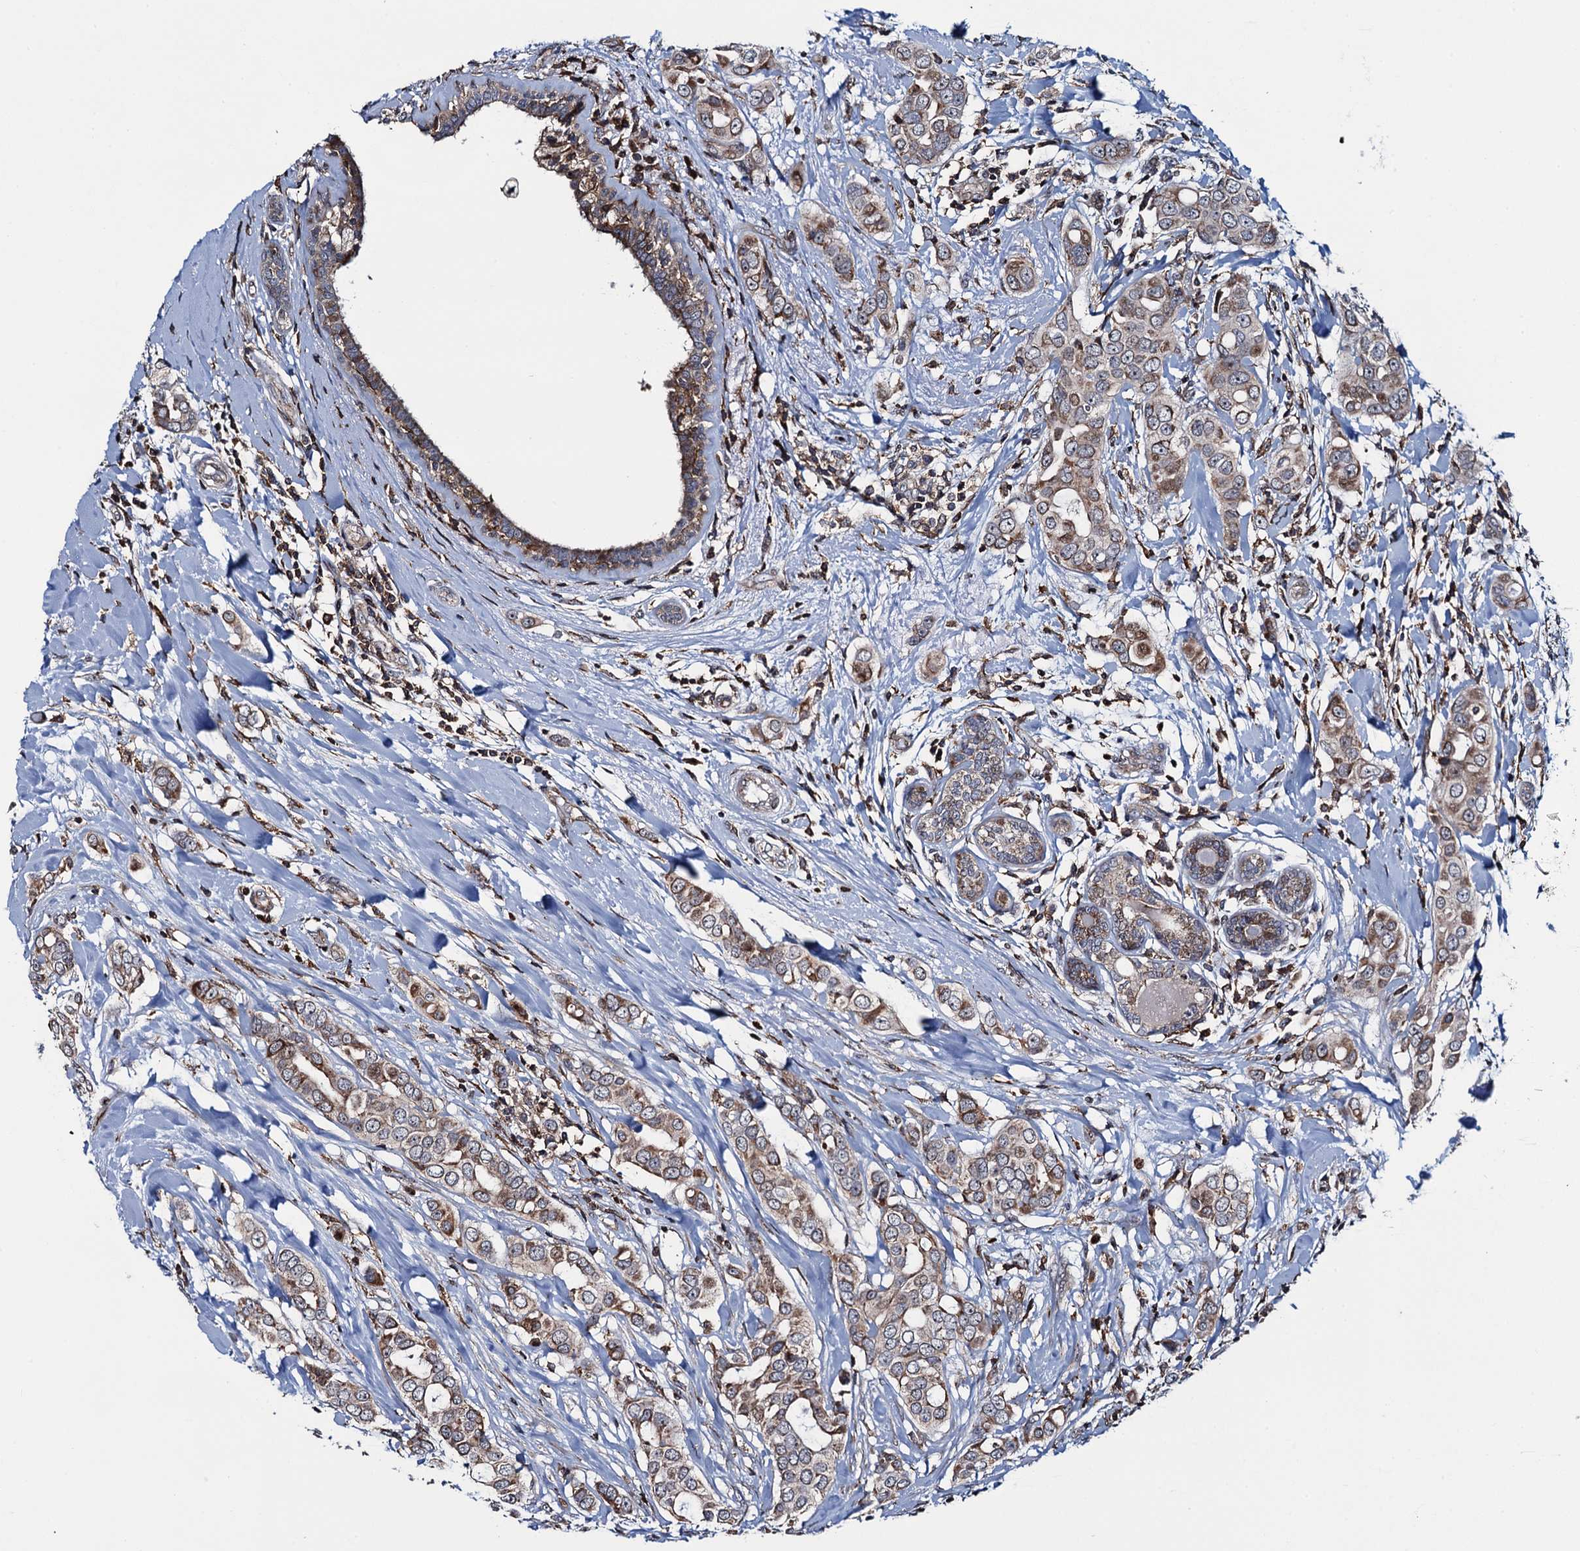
{"staining": {"intensity": "moderate", "quantity": "25%-75%", "location": "cytoplasmic/membranous"}, "tissue": "breast cancer", "cell_type": "Tumor cells", "image_type": "cancer", "snomed": [{"axis": "morphology", "description": "Lobular carcinoma"}, {"axis": "topography", "description": "Breast"}], "caption": "An image of human lobular carcinoma (breast) stained for a protein exhibits moderate cytoplasmic/membranous brown staining in tumor cells. The protein is shown in brown color, while the nuclei are stained blue.", "gene": "CCDC102A", "patient": {"sex": "female", "age": 51}}